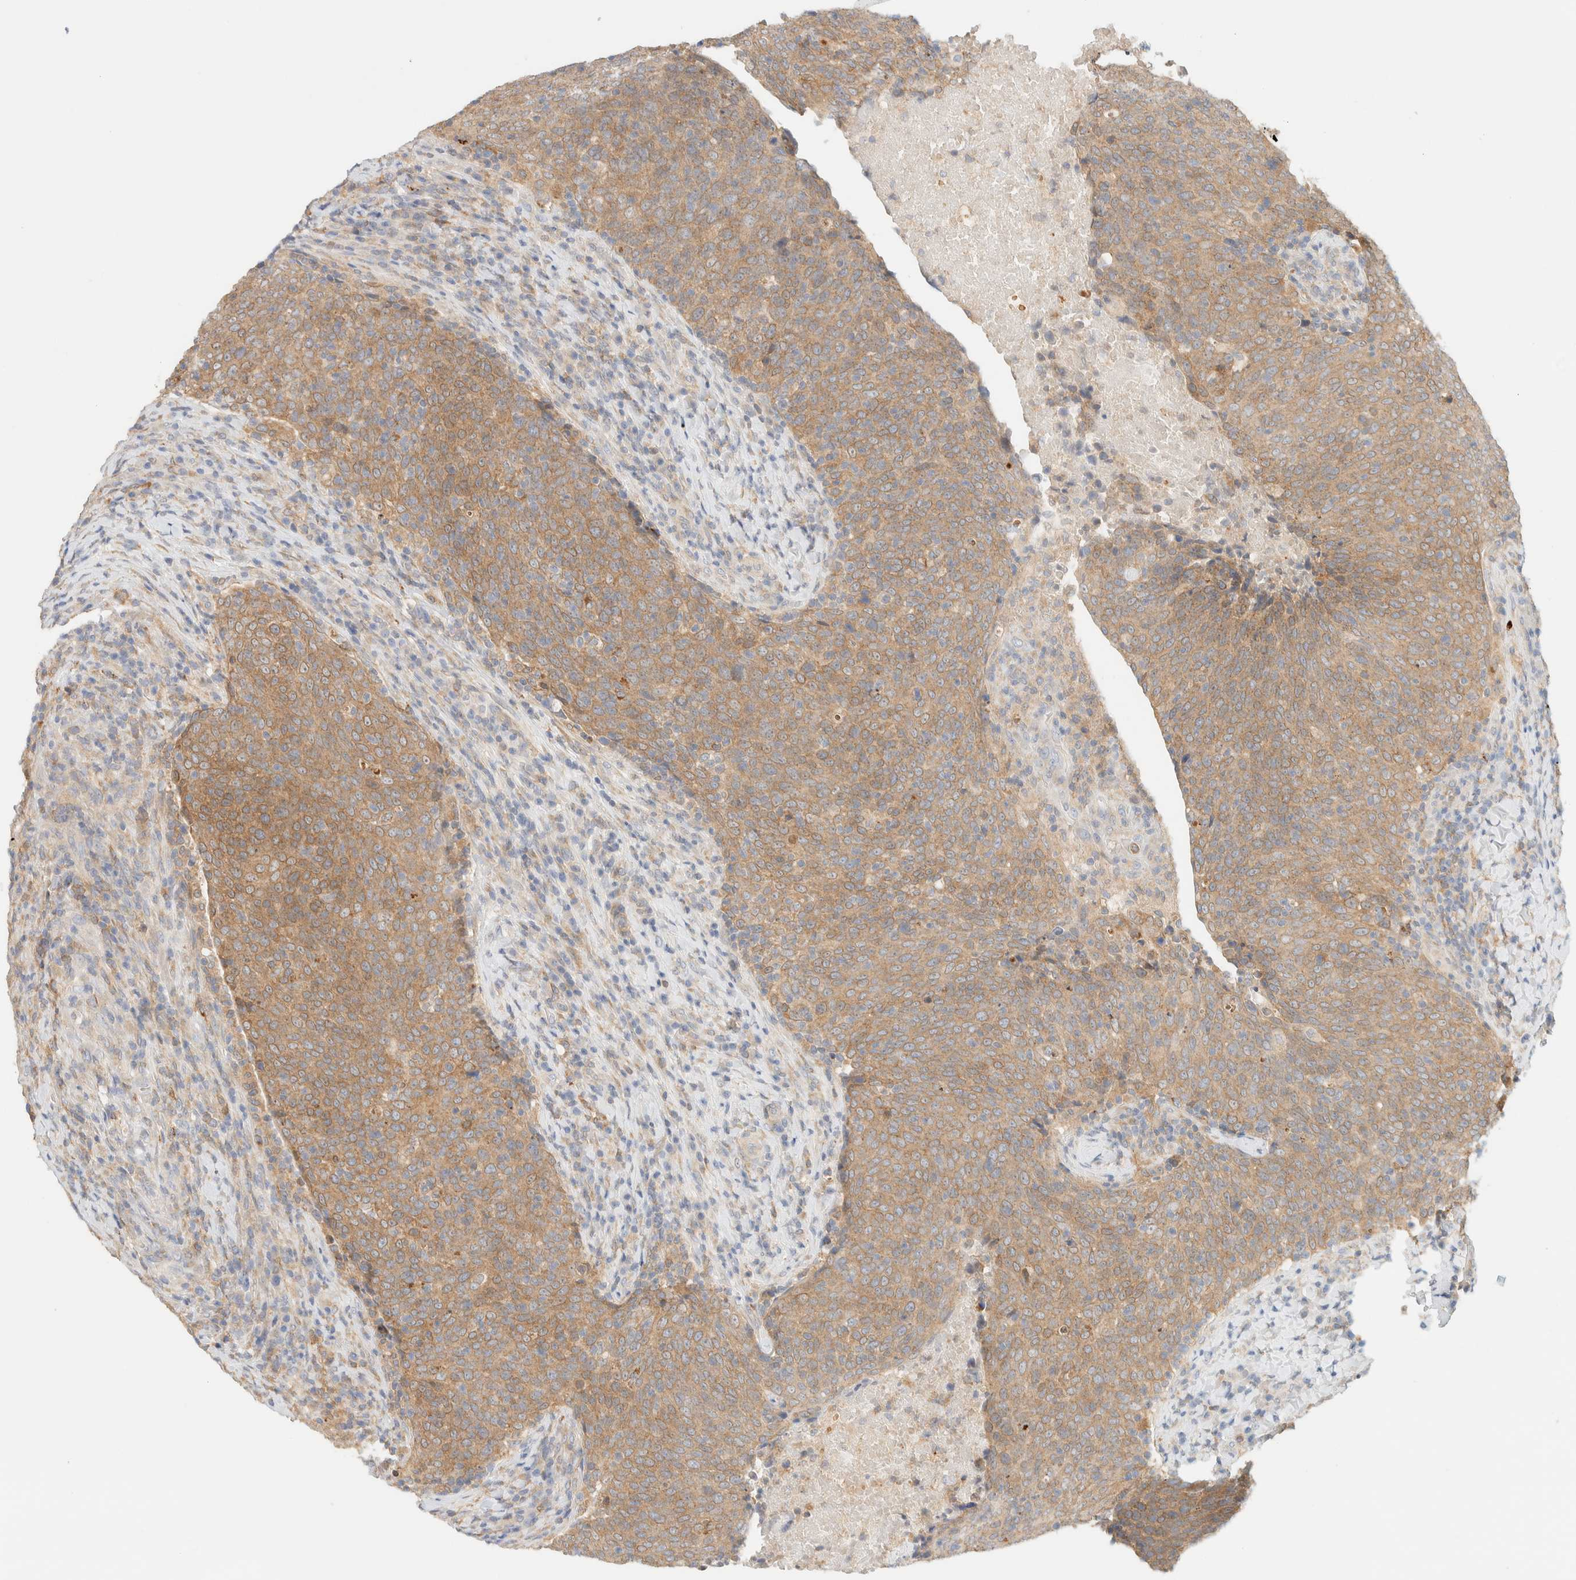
{"staining": {"intensity": "moderate", "quantity": ">75%", "location": "cytoplasmic/membranous"}, "tissue": "head and neck cancer", "cell_type": "Tumor cells", "image_type": "cancer", "snomed": [{"axis": "morphology", "description": "Squamous cell carcinoma, NOS"}, {"axis": "morphology", "description": "Squamous cell carcinoma, metastatic, NOS"}, {"axis": "topography", "description": "Lymph node"}, {"axis": "topography", "description": "Head-Neck"}], "caption": "High-magnification brightfield microscopy of metastatic squamous cell carcinoma (head and neck) stained with DAB (brown) and counterstained with hematoxylin (blue). tumor cells exhibit moderate cytoplasmic/membranous expression is seen in approximately>75% of cells.", "gene": "NT5C", "patient": {"sex": "male", "age": 62}}